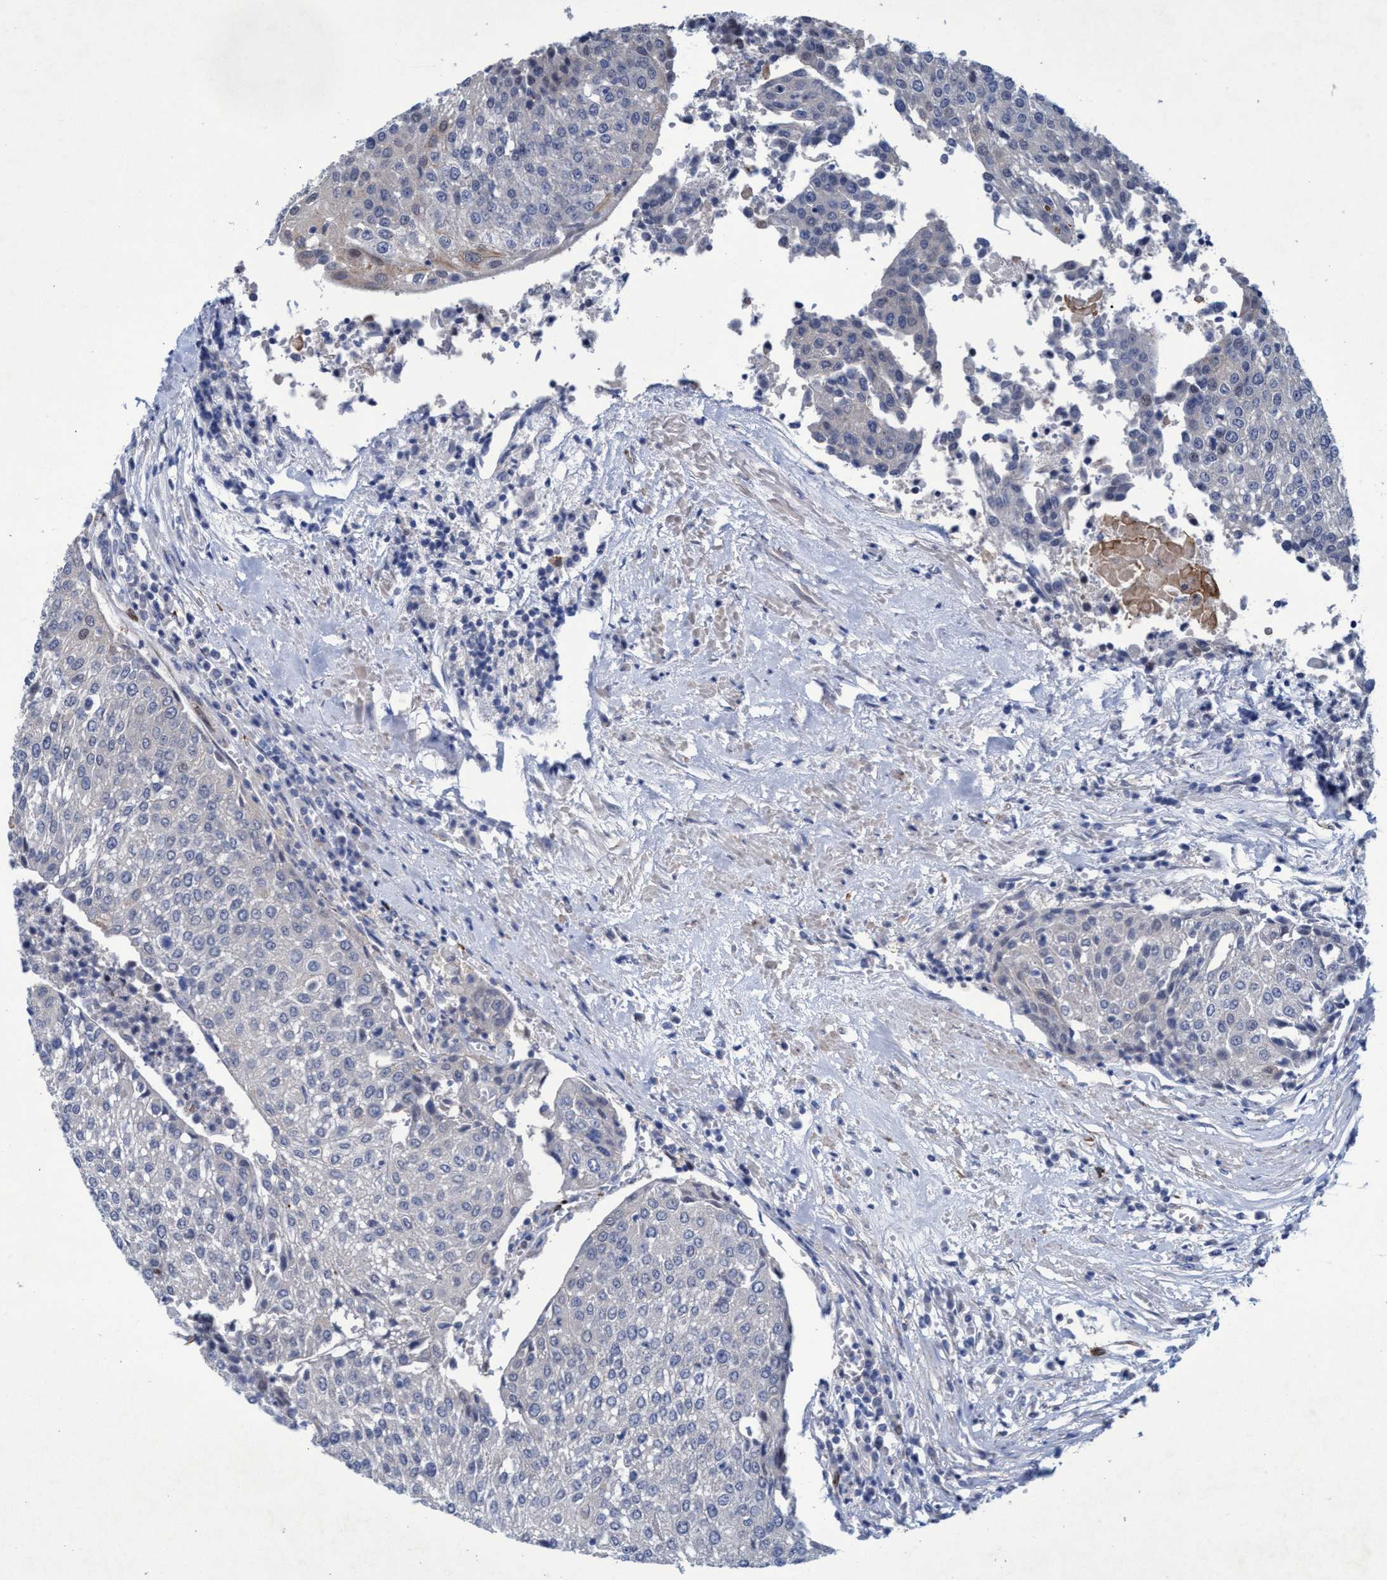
{"staining": {"intensity": "negative", "quantity": "none", "location": "none"}, "tissue": "urothelial cancer", "cell_type": "Tumor cells", "image_type": "cancer", "snomed": [{"axis": "morphology", "description": "Urothelial carcinoma, High grade"}, {"axis": "topography", "description": "Urinary bladder"}], "caption": "Histopathology image shows no significant protein staining in tumor cells of urothelial cancer.", "gene": "SLC43A2", "patient": {"sex": "female", "age": 85}}